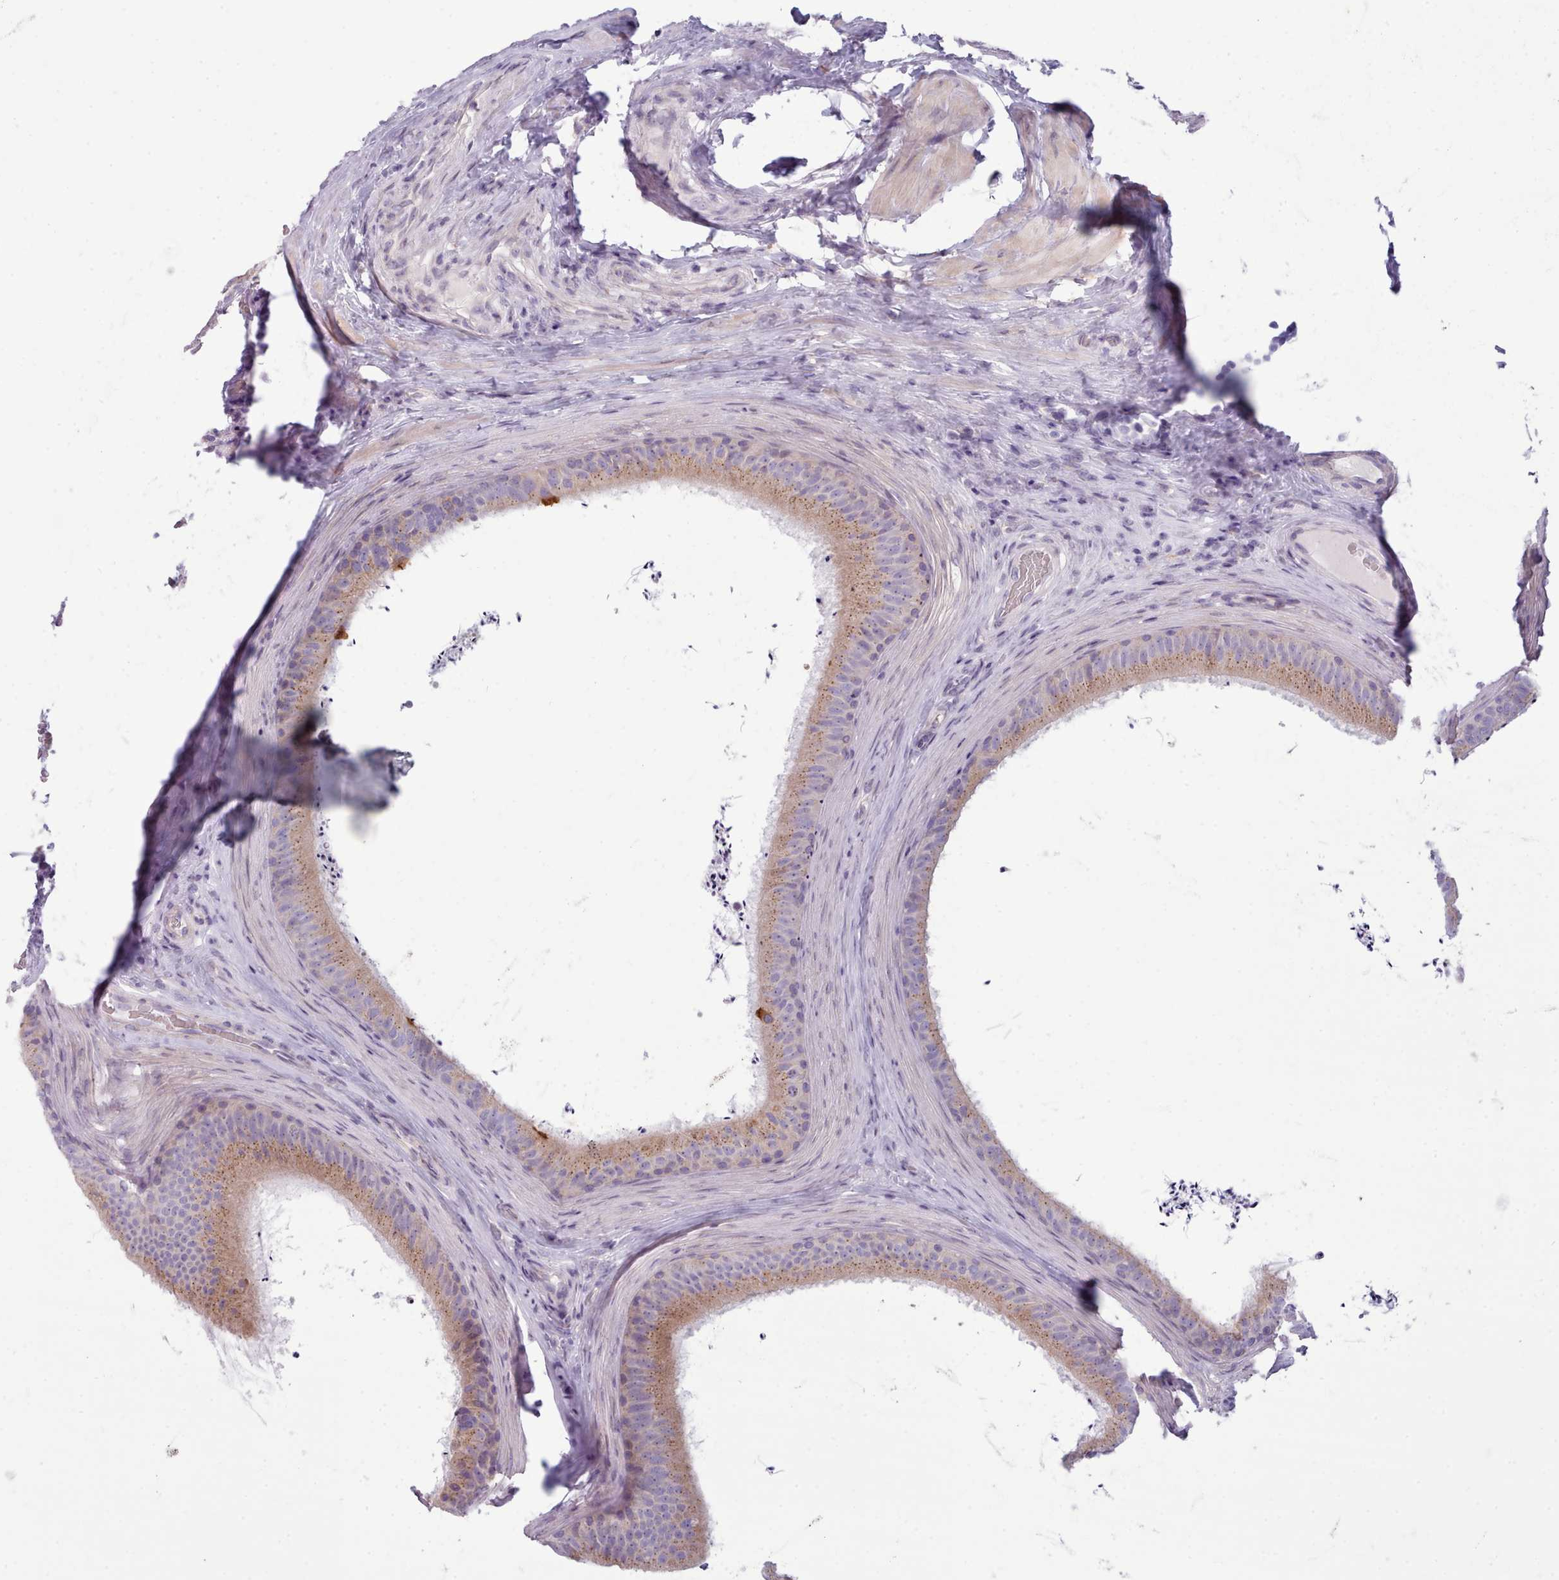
{"staining": {"intensity": "moderate", "quantity": ">75%", "location": "cytoplasmic/membranous"}, "tissue": "epididymis", "cell_type": "Glandular cells", "image_type": "normal", "snomed": [{"axis": "morphology", "description": "Normal tissue, NOS"}, {"axis": "topography", "description": "Testis"}, {"axis": "topography", "description": "Epididymis"}], "caption": "An image of human epididymis stained for a protein shows moderate cytoplasmic/membranous brown staining in glandular cells.", "gene": "MYRFL", "patient": {"sex": "male", "age": 41}}